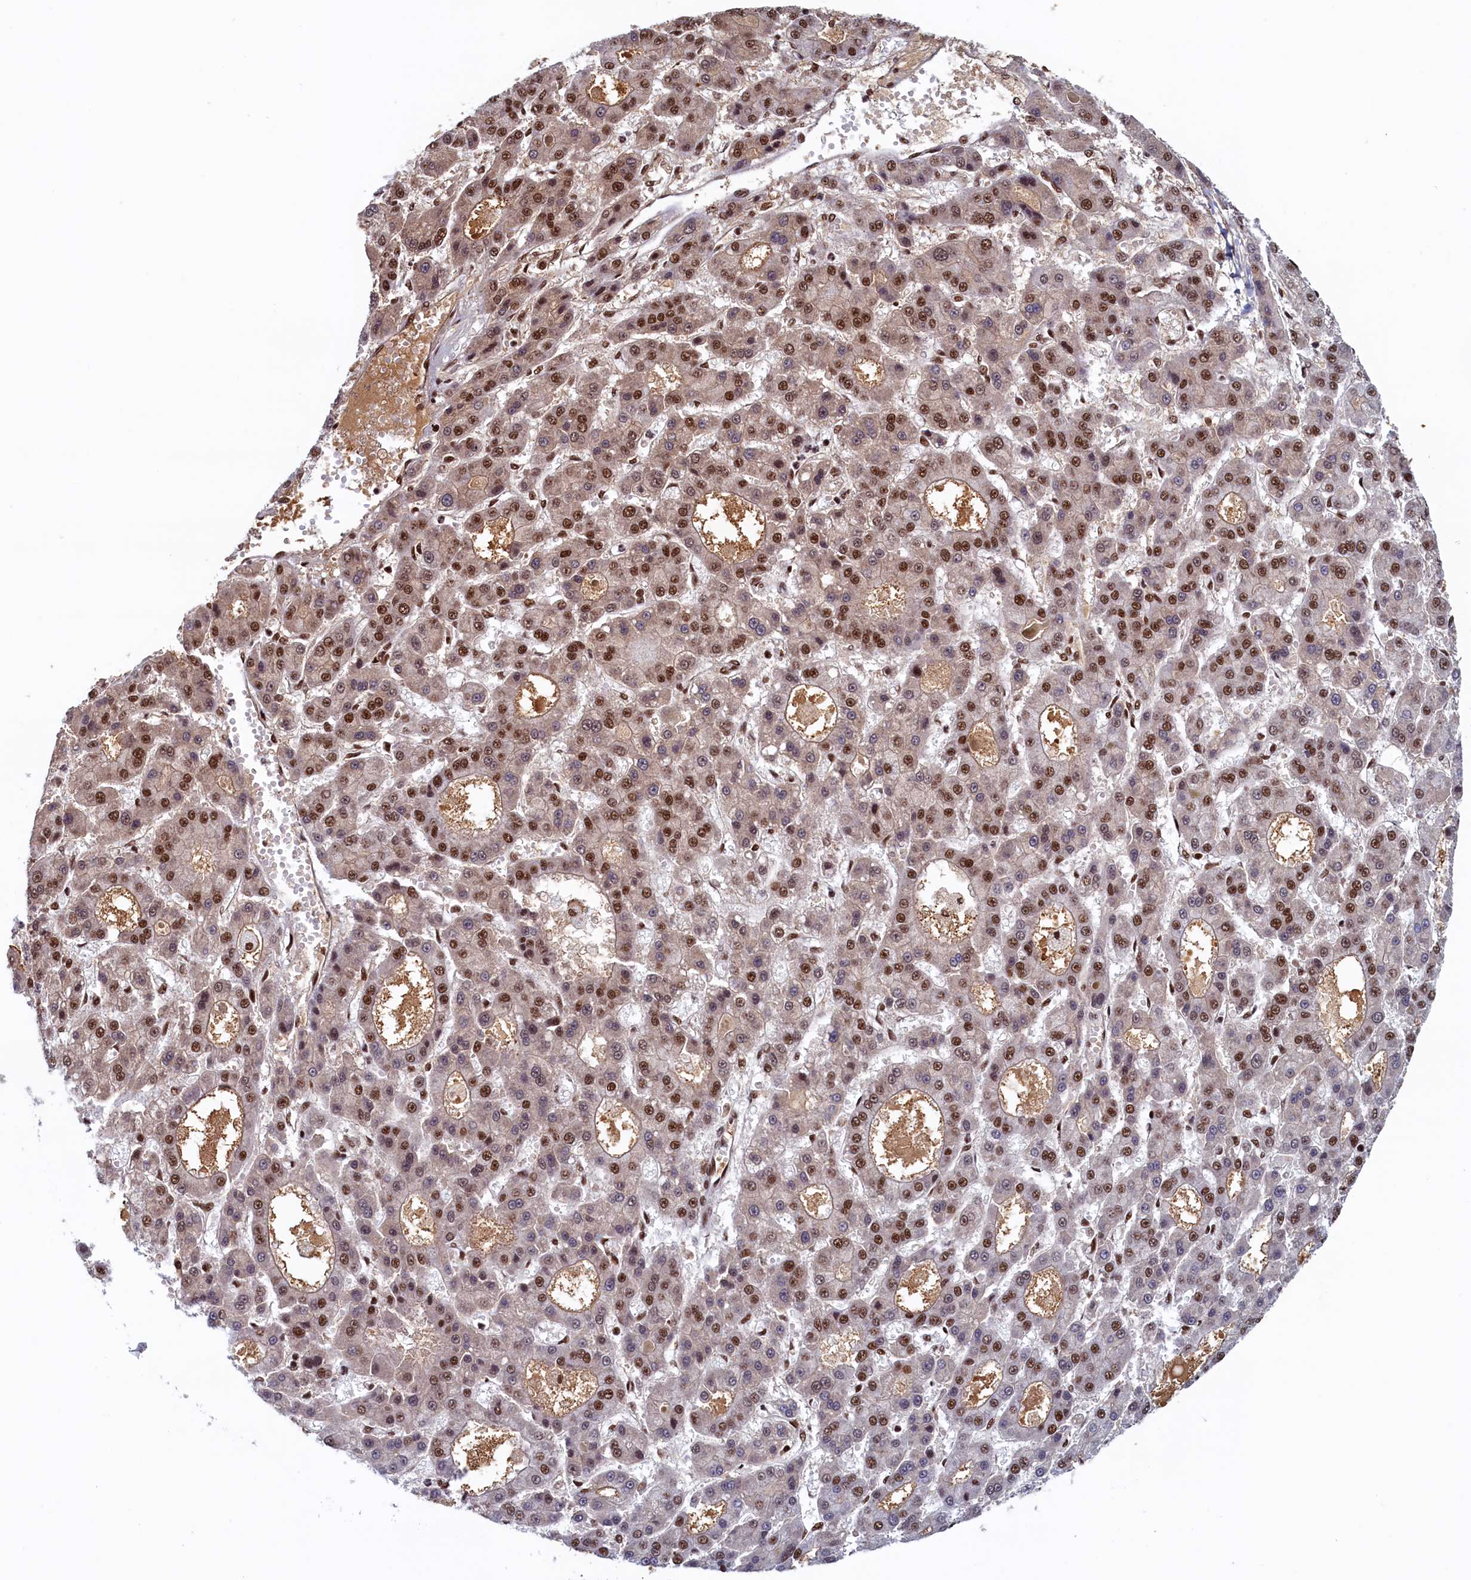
{"staining": {"intensity": "moderate", "quantity": ">75%", "location": "nuclear"}, "tissue": "liver cancer", "cell_type": "Tumor cells", "image_type": "cancer", "snomed": [{"axis": "morphology", "description": "Carcinoma, Hepatocellular, NOS"}, {"axis": "topography", "description": "Liver"}], "caption": "An immunohistochemistry (IHC) photomicrograph of neoplastic tissue is shown. Protein staining in brown labels moderate nuclear positivity in liver cancer within tumor cells.", "gene": "ZC3H18", "patient": {"sex": "male", "age": 70}}